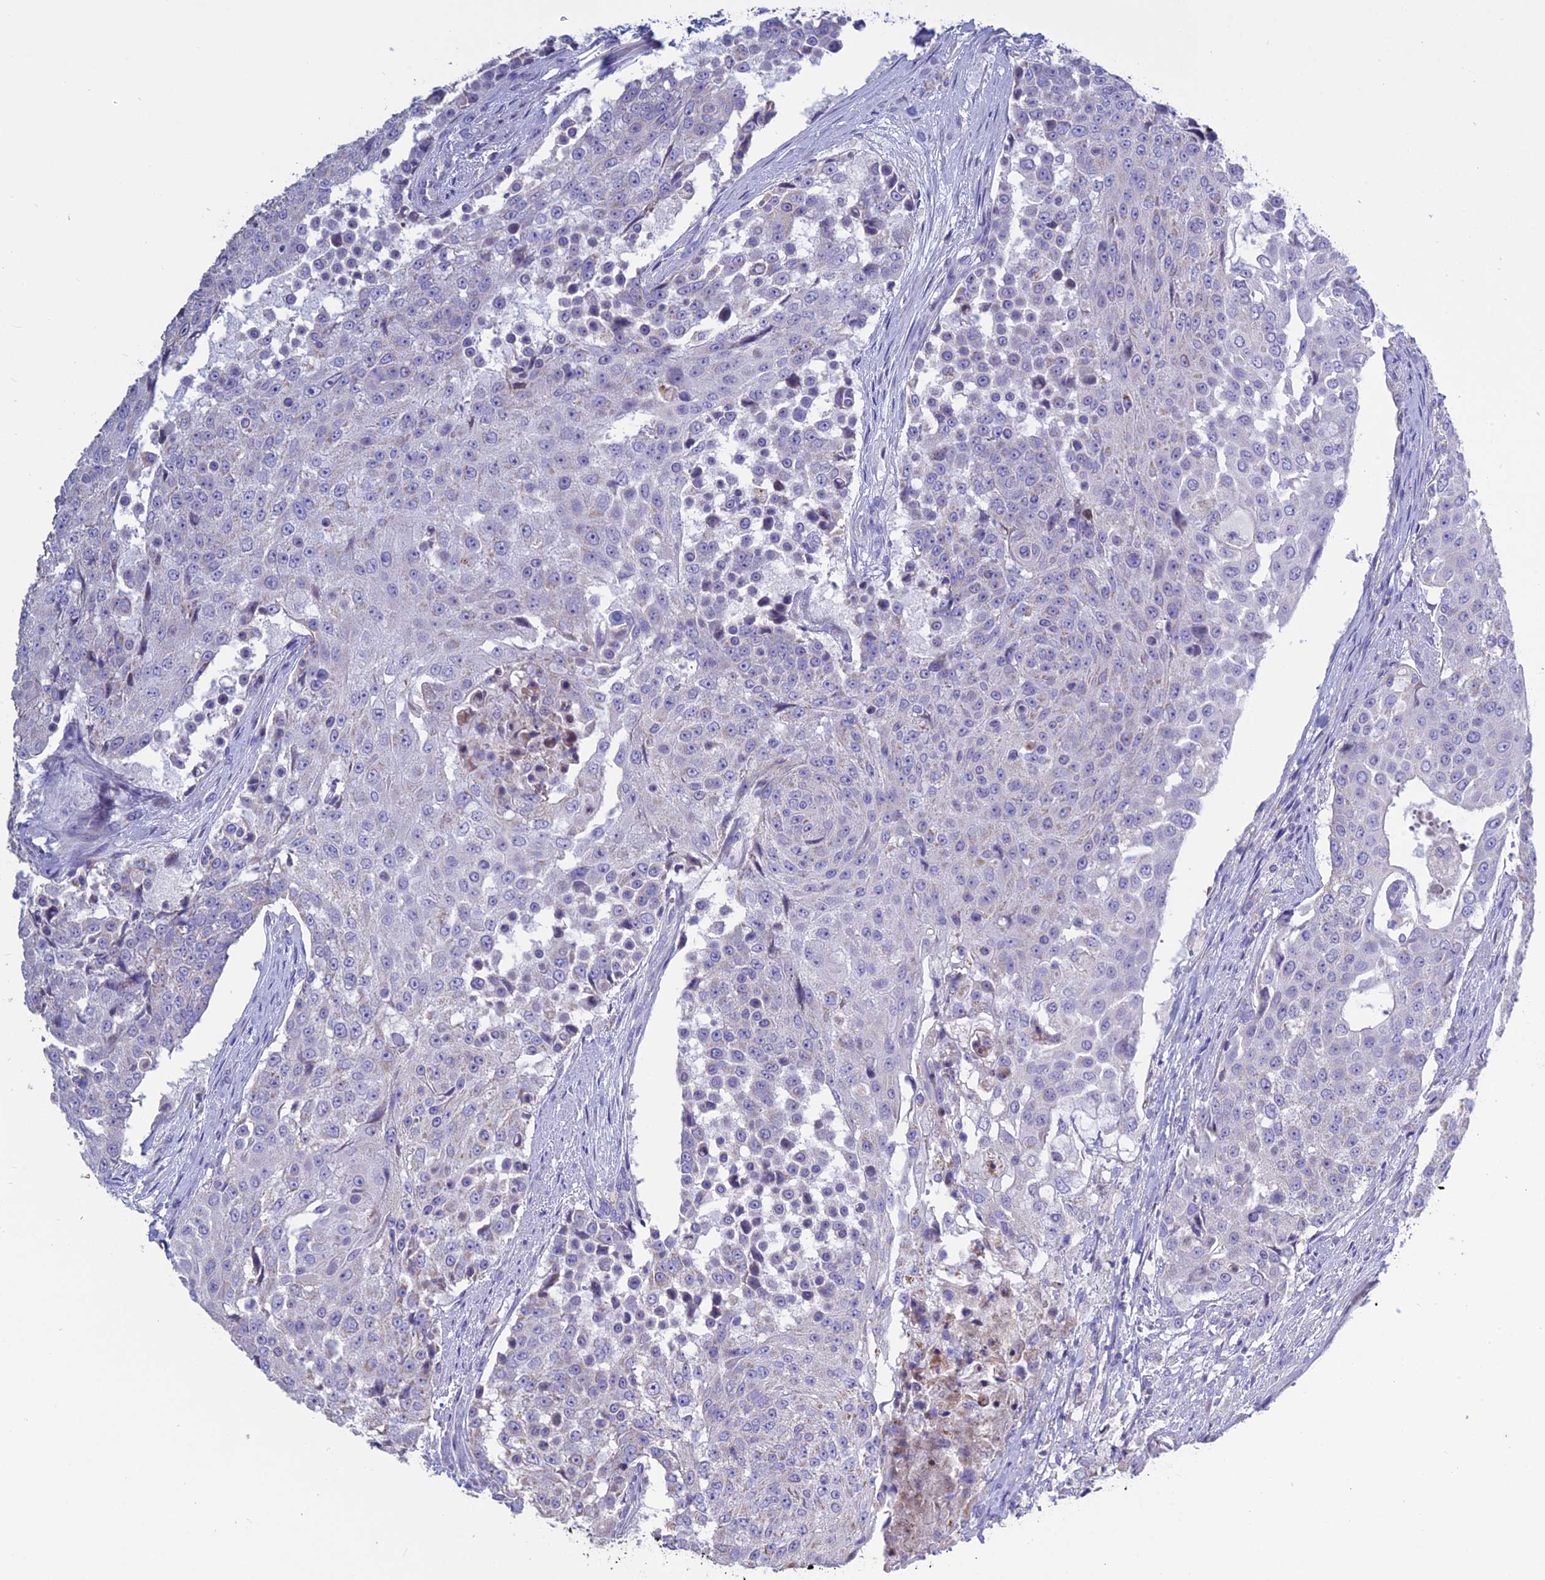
{"staining": {"intensity": "negative", "quantity": "none", "location": "none"}, "tissue": "urothelial cancer", "cell_type": "Tumor cells", "image_type": "cancer", "snomed": [{"axis": "morphology", "description": "Urothelial carcinoma, High grade"}, {"axis": "topography", "description": "Urinary bladder"}], "caption": "Immunohistochemistry photomicrograph of neoplastic tissue: human urothelial carcinoma (high-grade) stained with DAB (3,3'-diaminobenzidine) demonstrates no significant protein positivity in tumor cells. The staining was performed using DAB to visualize the protein expression in brown, while the nuclei were stained in blue with hematoxylin (Magnification: 20x).", "gene": "BHMT2", "patient": {"sex": "female", "age": 63}}